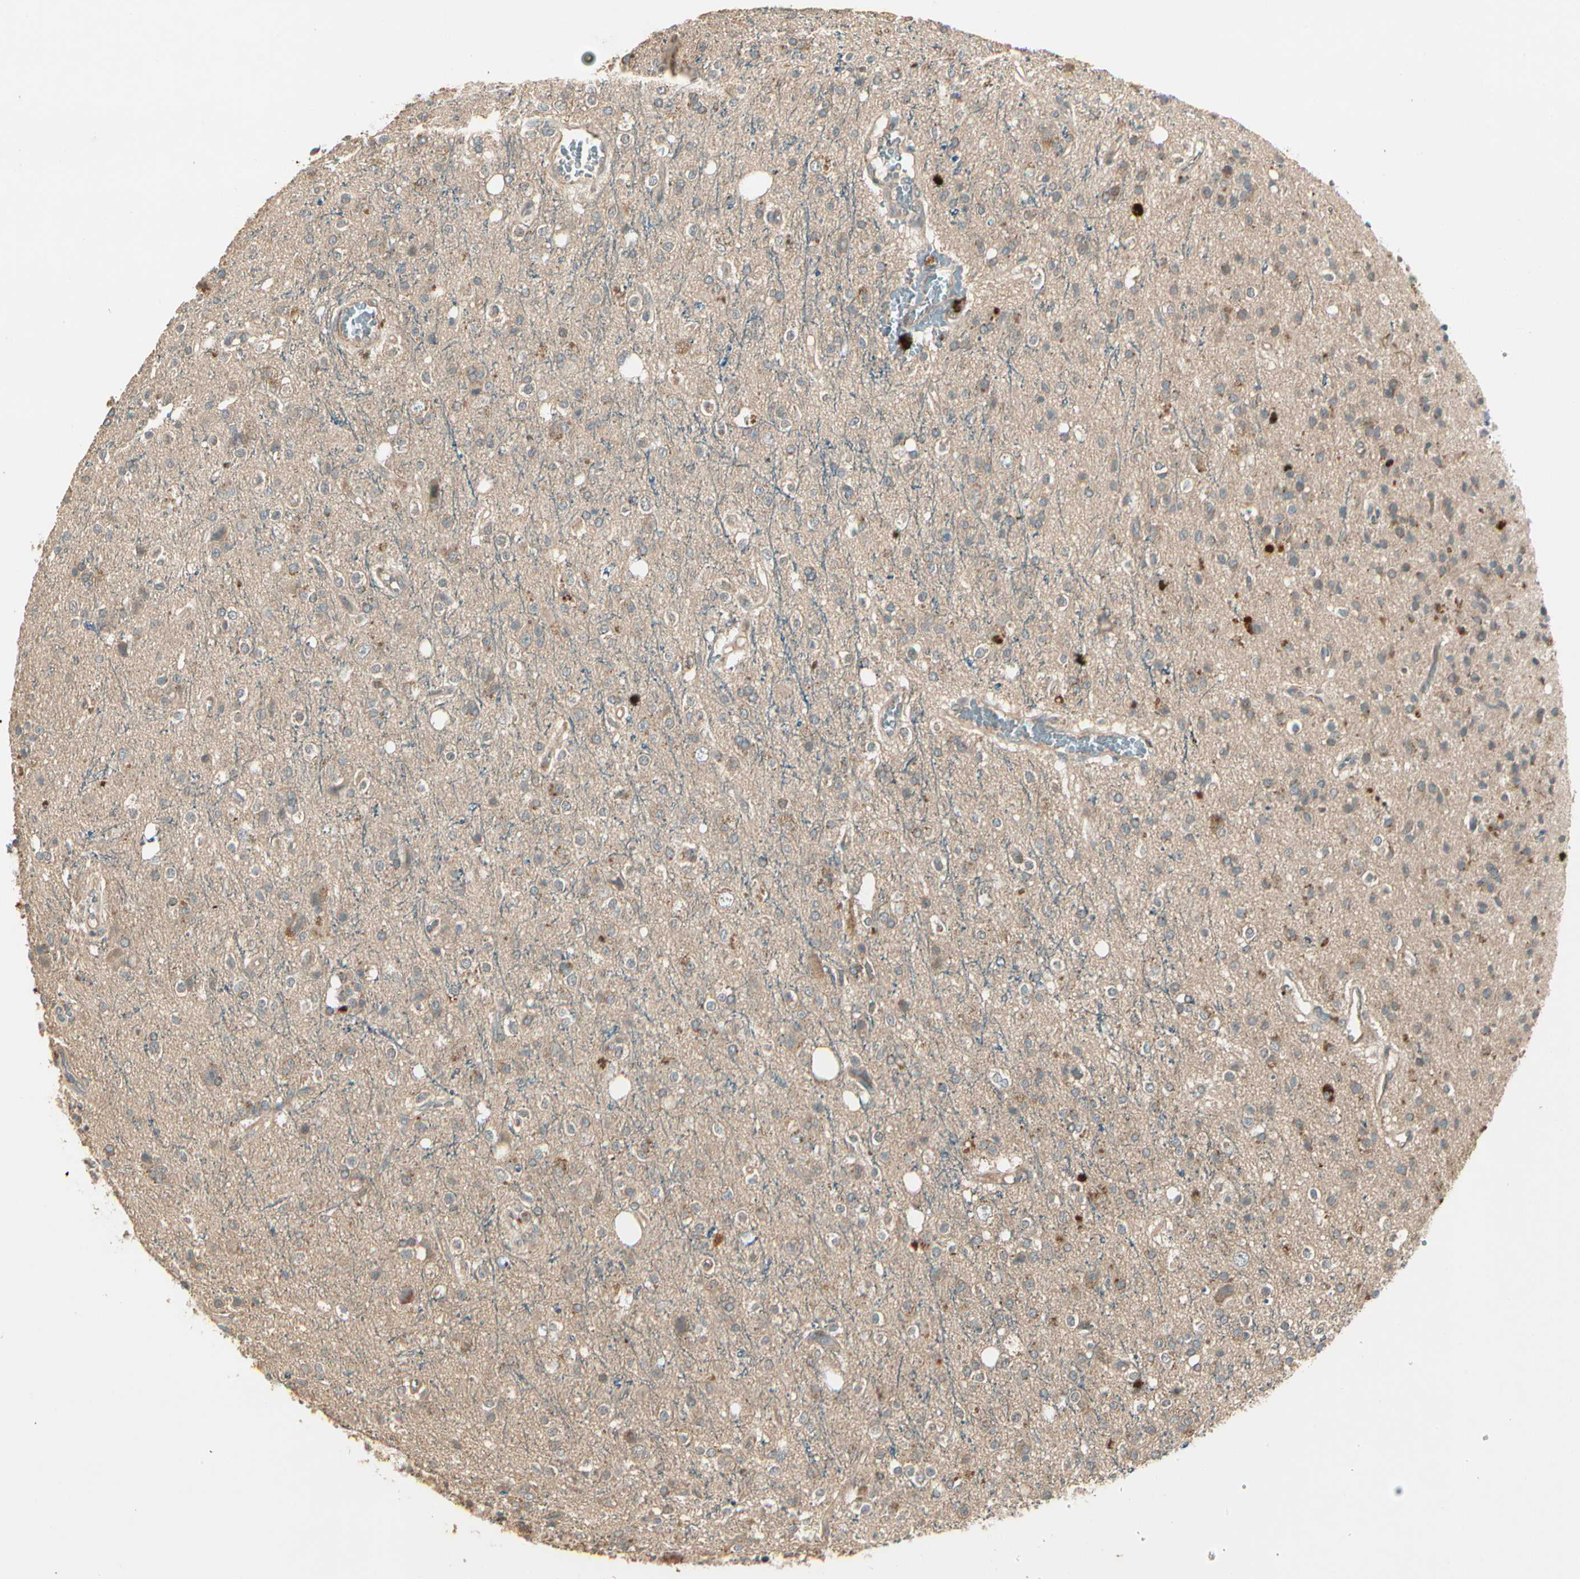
{"staining": {"intensity": "moderate", "quantity": "<25%", "location": "cytoplasmic/membranous"}, "tissue": "glioma", "cell_type": "Tumor cells", "image_type": "cancer", "snomed": [{"axis": "morphology", "description": "Glioma, malignant, High grade"}, {"axis": "topography", "description": "Brain"}], "caption": "Protein positivity by immunohistochemistry exhibits moderate cytoplasmic/membranous staining in approximately <25% of tumor cells in high-grade glioma (malignant).", "gene": "ACVR1", "patient": {"sex": "male", "age": 47}}